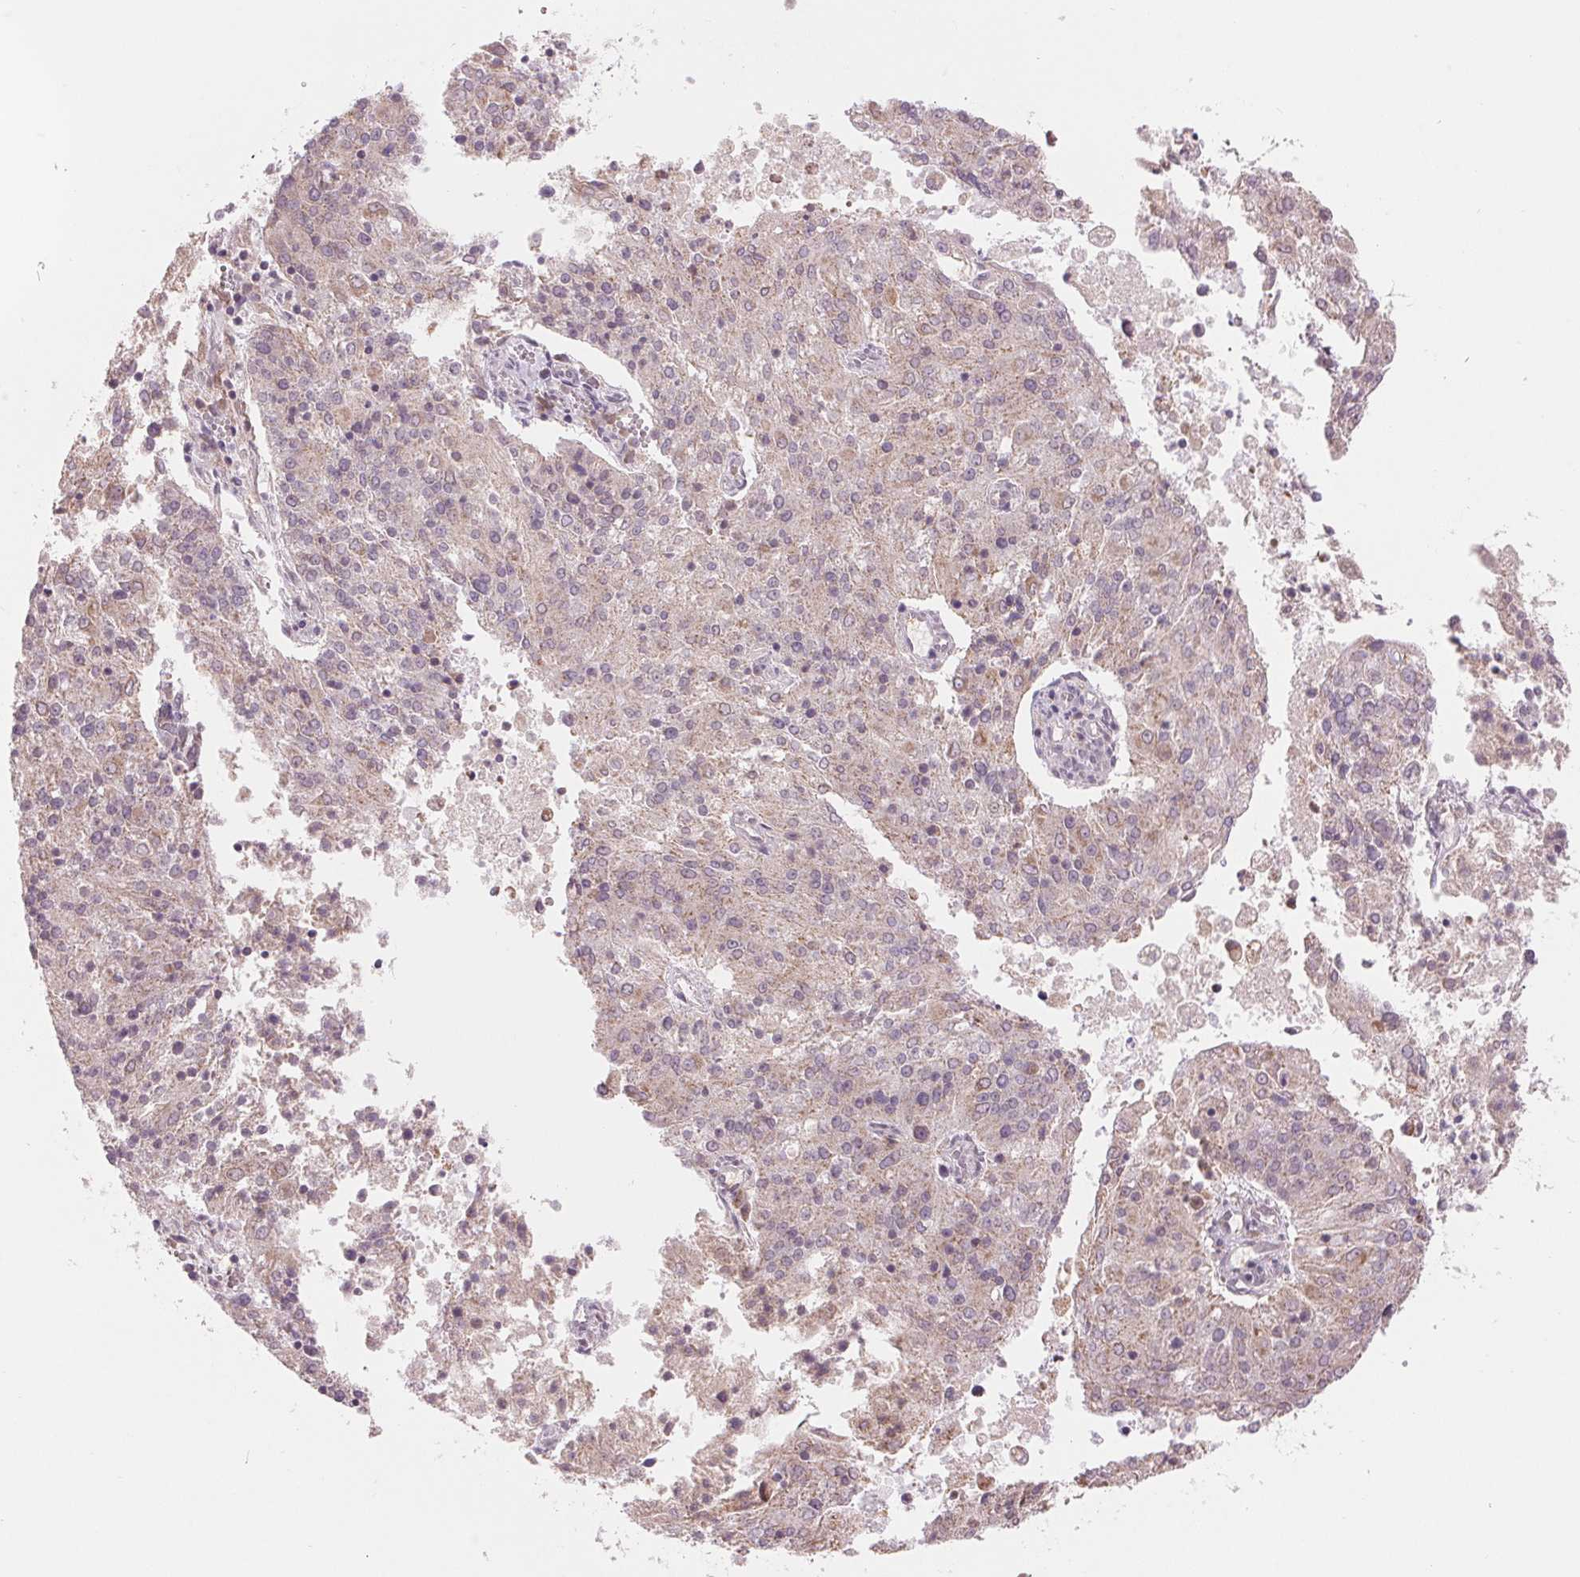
{"staining": {"intensity": "weak", "quantity": "<25%", "location": "cytoplasmic/membranous"}, "tissue": "endometrial cancer", "cell_type": "Tumor cells", "image_type": "cancer", "snomed": [{"axis": "morphology", "description": "Adenocarcinoma, NOS"}, {"axis": "topography", "description": "Endometrium"}], "caption": "Endometrial cancer was stained to show a protein in brown. There is no significant expression in tumor cells. (DAB immunohistochemistry (IHC), high magnification).", "gene": "TECR", "patient": {"sex": "female", "age": 82}}